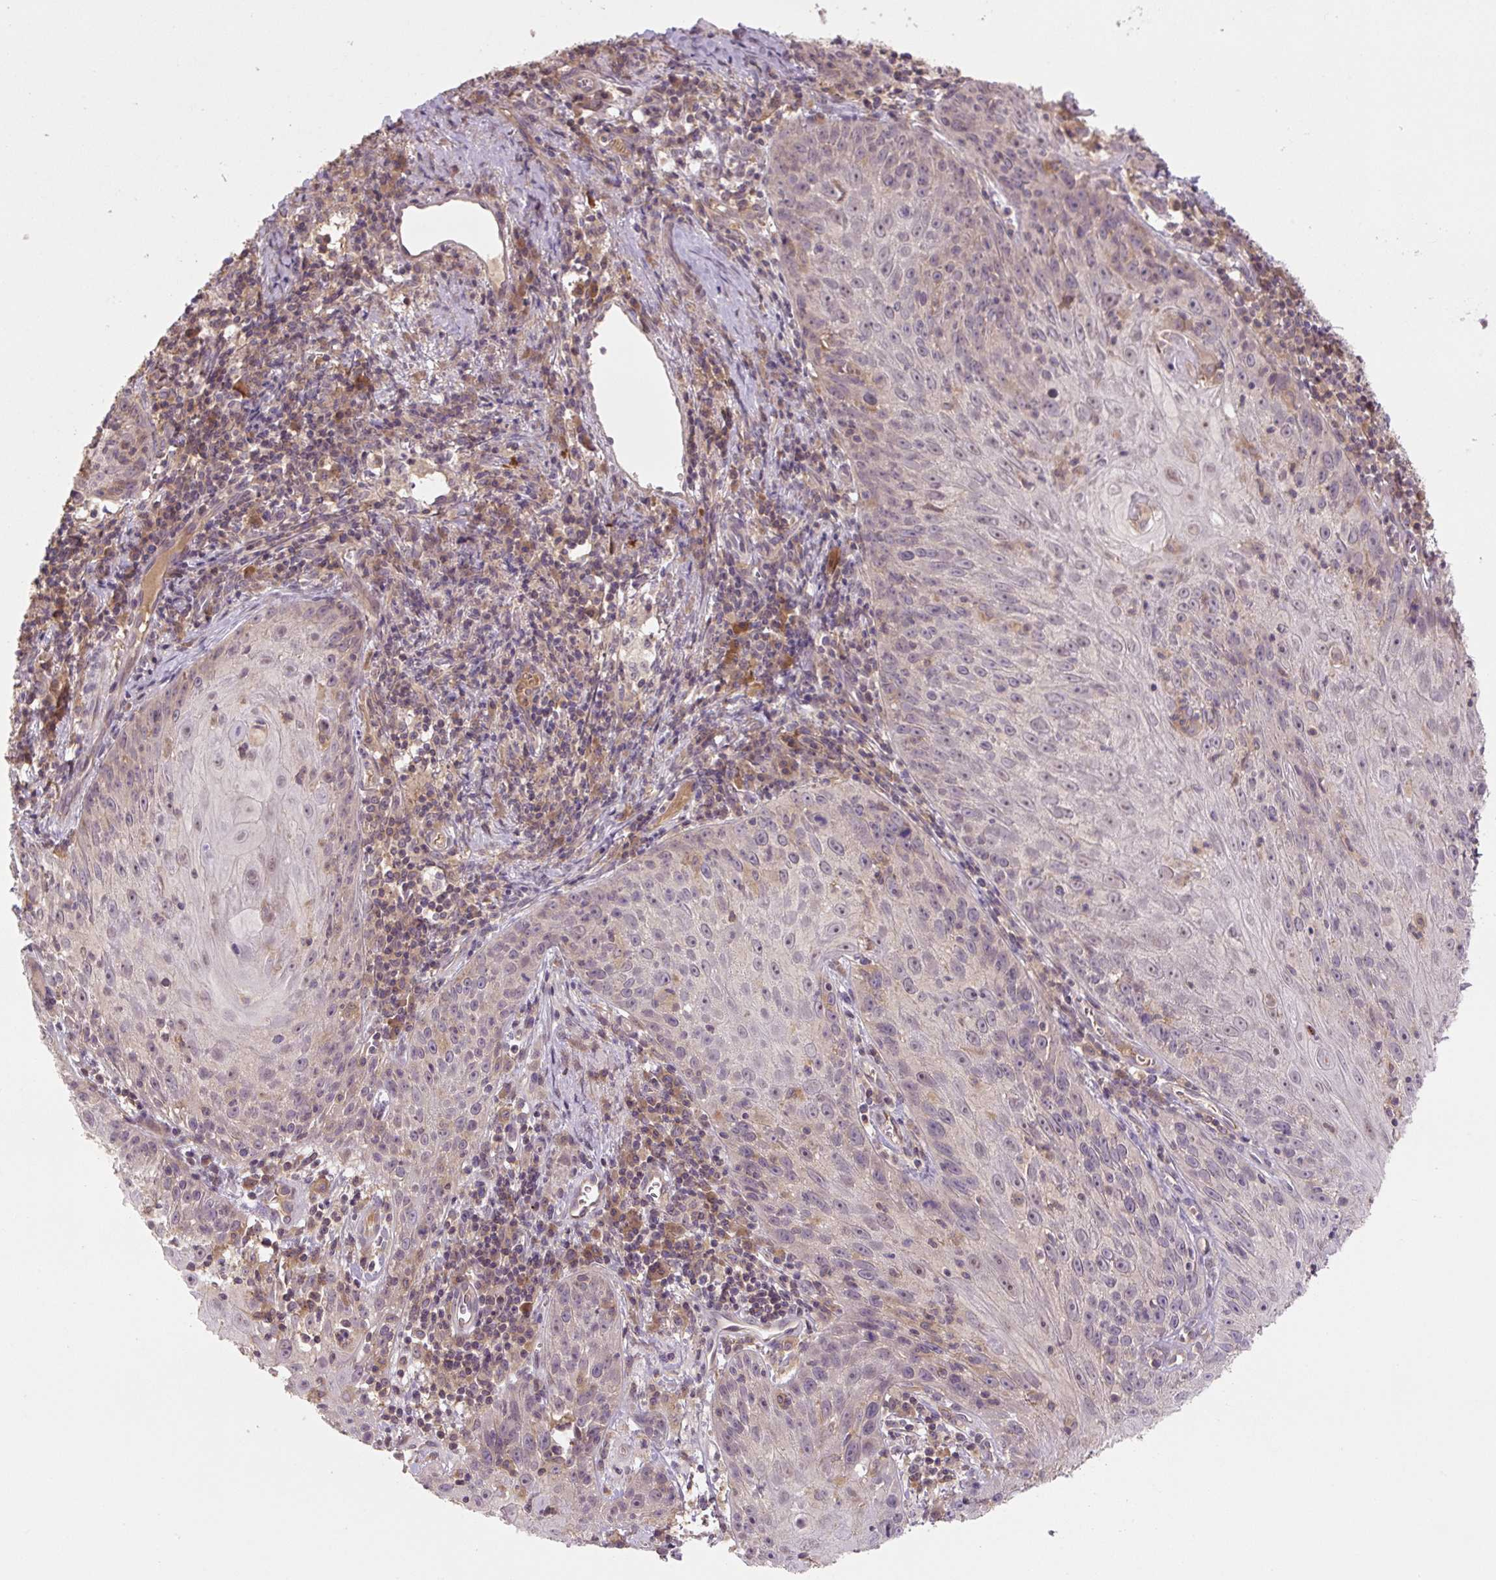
{"staining": {"intensity": "weak", "quantity": "<25%", "location": "nuclear"}, "tissue": "skin cancer", "cell_type": "Tumor cells", "image_type": "cancer", "snomed": [{"axis": "morphology", "description": "Squamous cell carcinoma, NOS"}, {"axis": "topography", "description": "Skin"}, {"axis": "topography", "description": "Vulva"}], "caption": "A histopathology image of human squamous cell carcinoma (skin) is negative for staining in tumor cells.", "gene": "C2orf73", "patient": {"sex": "female", "age": 76}}